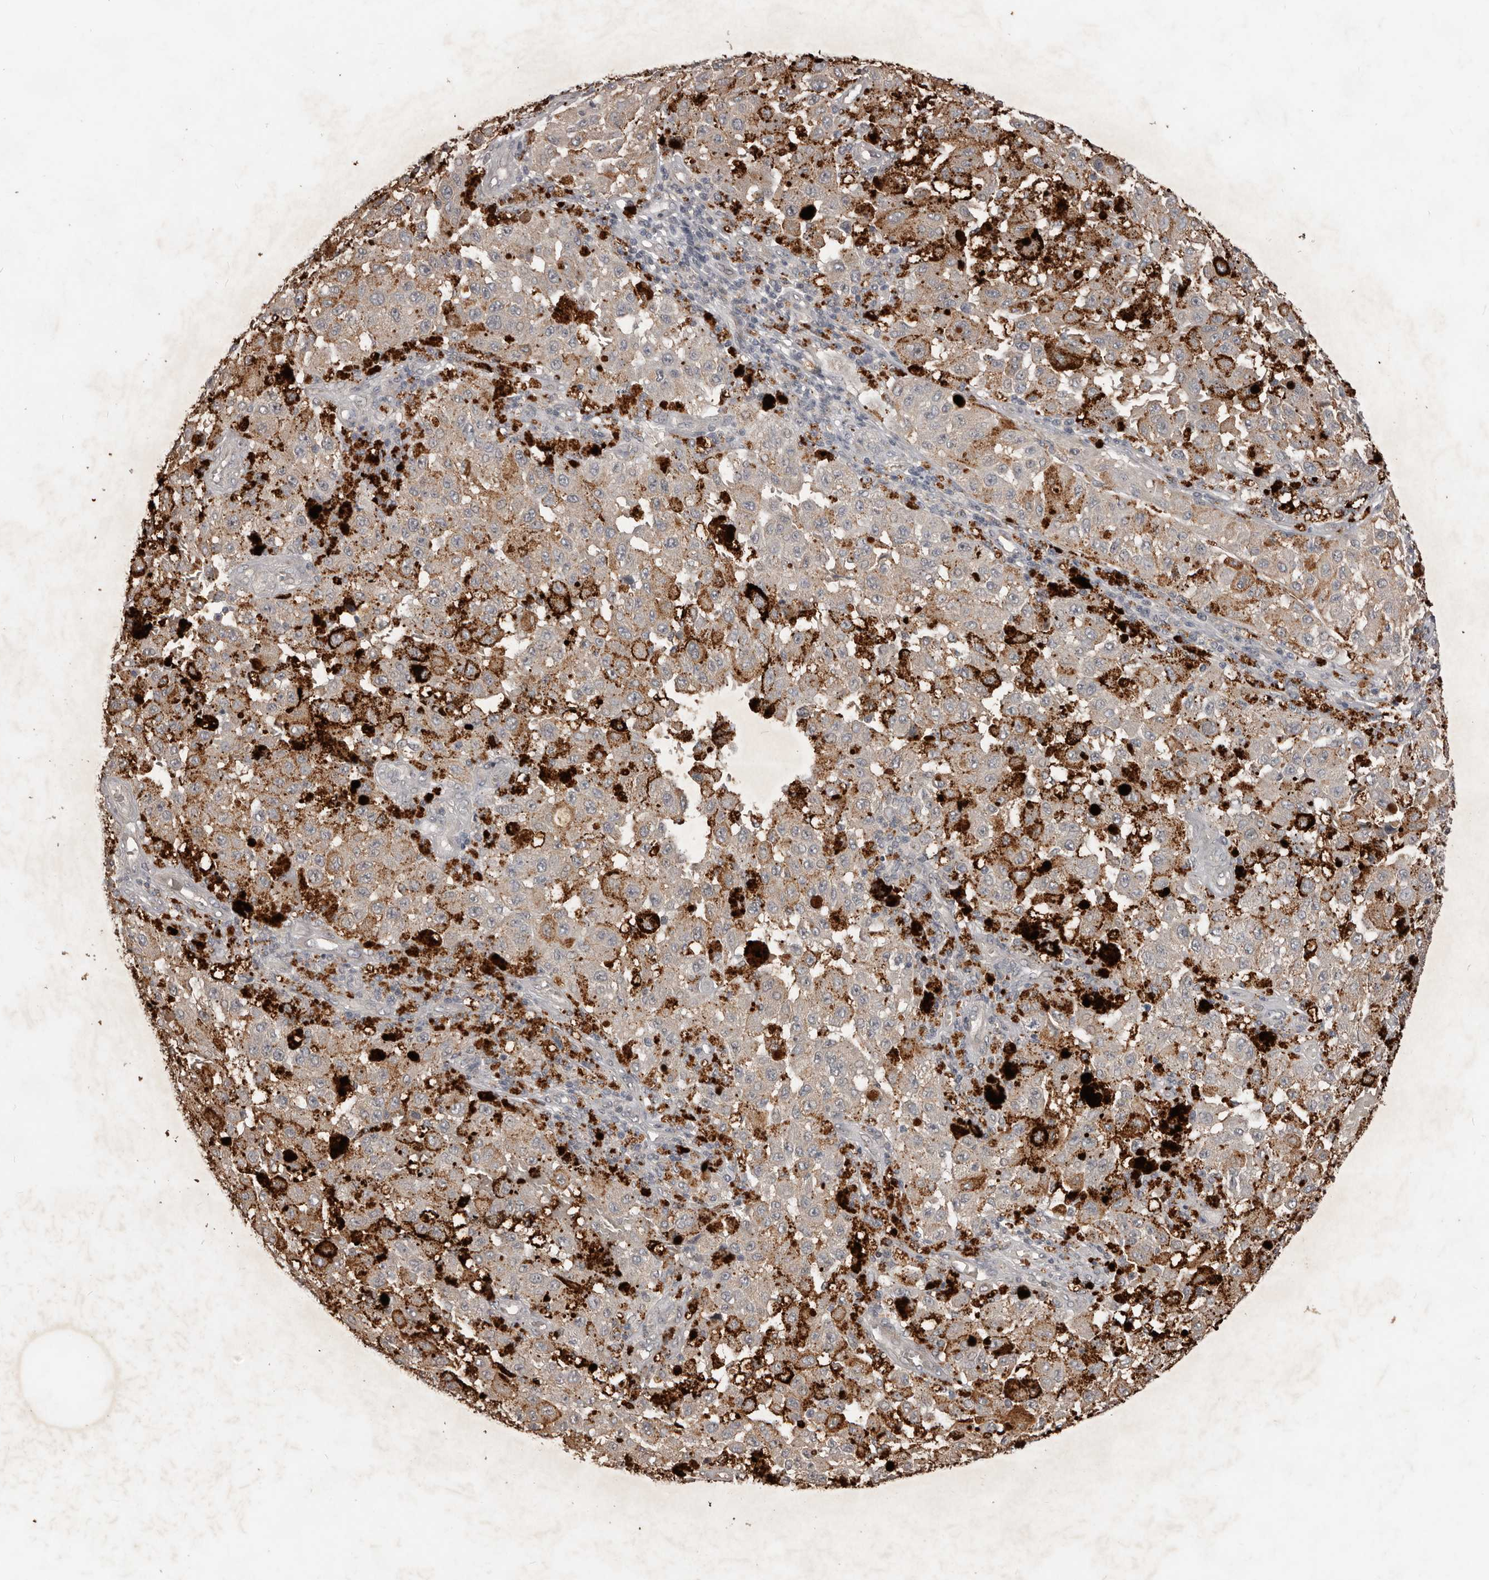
{"staining": {"intensity": "weak", "quantity": "<25%", "location": "cytoplasmic/membranous"}, "tissue": "melanoma", "cell_type": "Tumor cells", "image_type": "cancer", "snomed": [{"axis": "morphology", "description": "Malignant melanoma, NOS"}, {"axis": "topography", "description": "Skin"}], "caption": "Malignant melanoma stained for a protein using immunohistochemistry reveals no positivity tumor cells.", "gene": "BAMBI", "patient": {"sex": "female", "age": 64}}